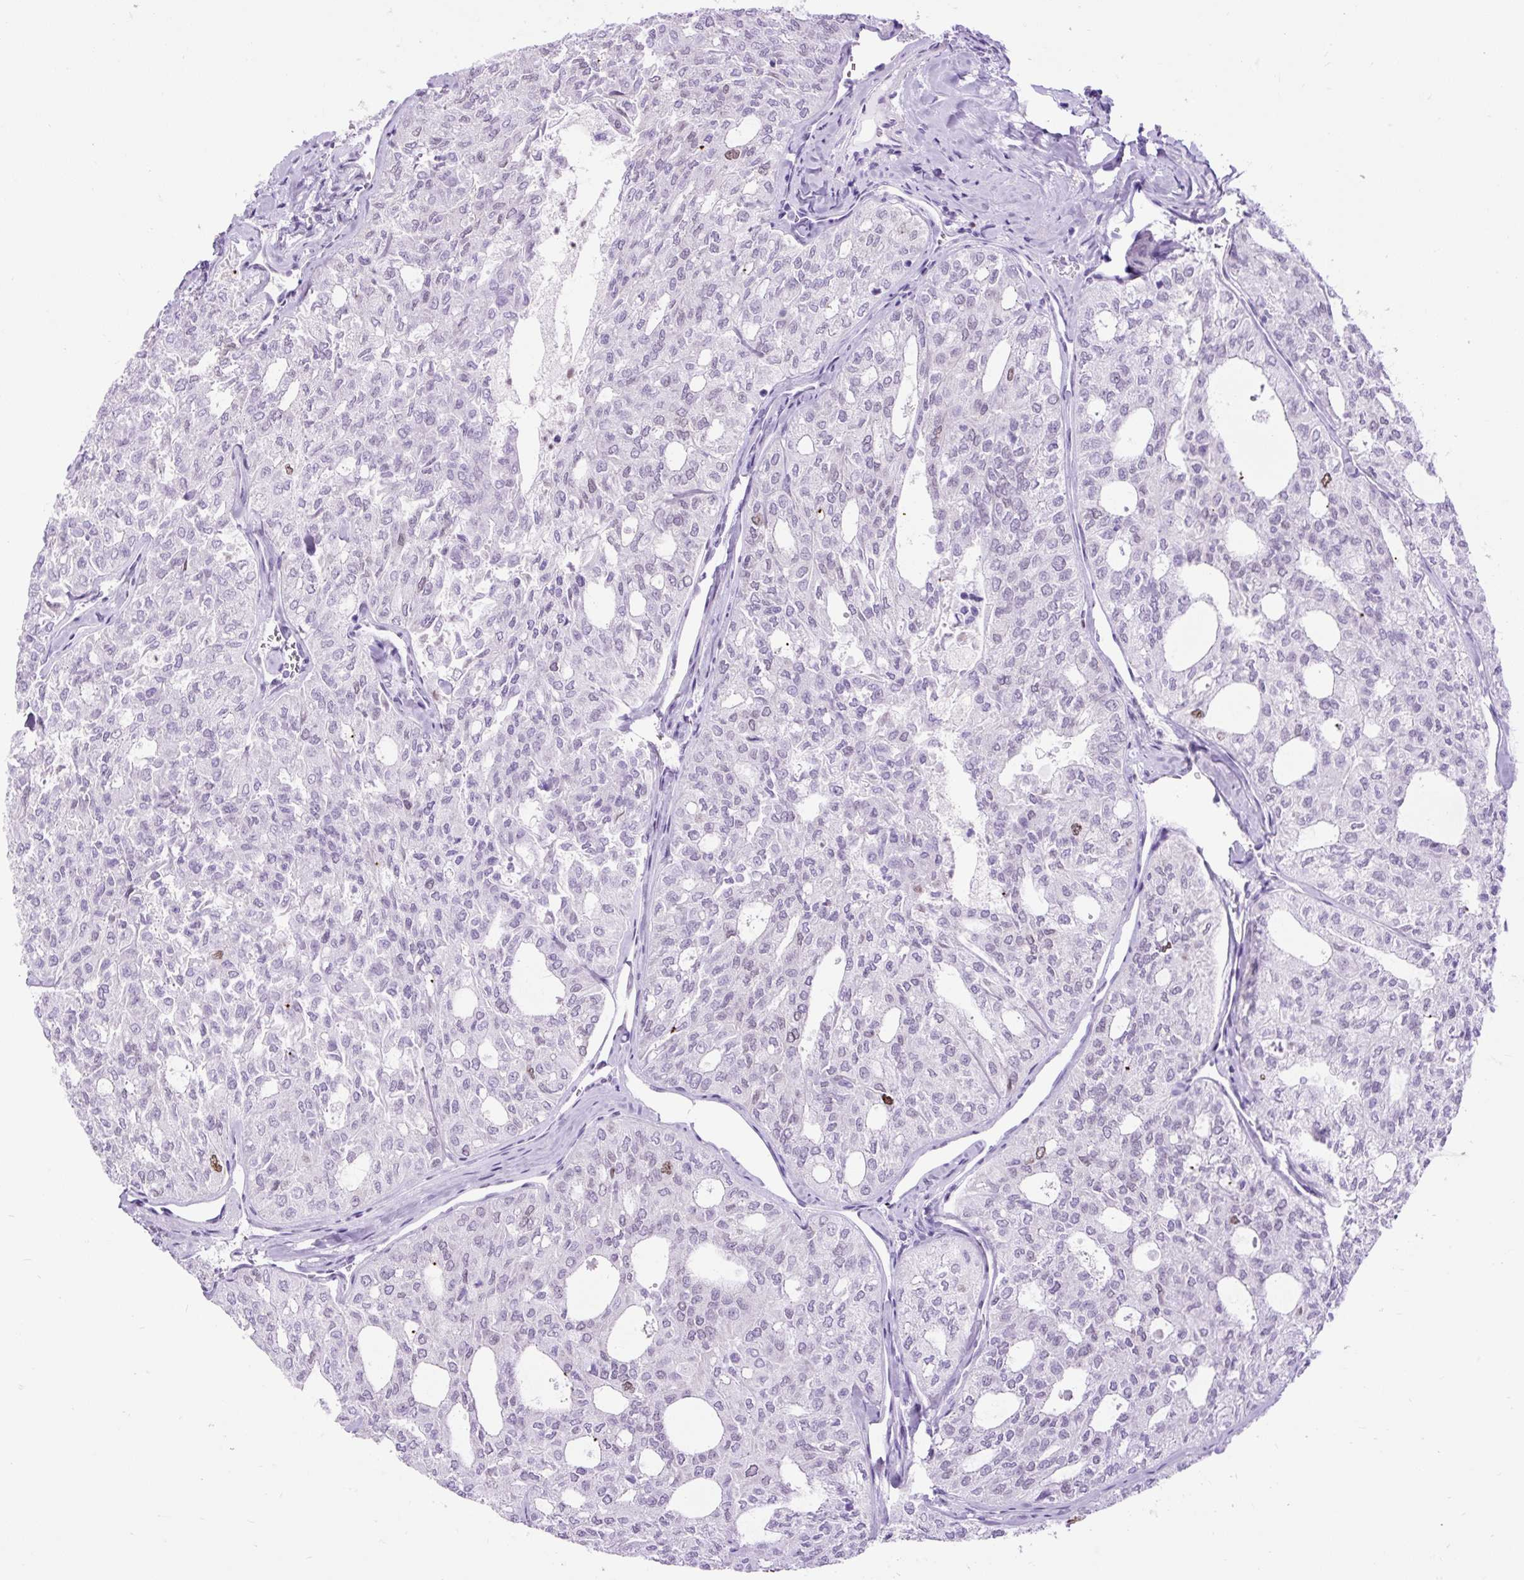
{"staining": {"intensity": "moderate", "quantity": "<25%", "location": "nuclear"}, "tissue": "thyroid cancer", "cell_type": "Tumor cells", "image_type": "cancer", "snomed": [{"axis": "morphology", "description": "Follicular adenoma carcinoma, NOS"}, {"axis": "topography", "description": "Thyroid gland"}], "caption": "Thyroid cancer stained with a protein marker demonstrates moderate staining in tumor cells.", "gene": "RACGAP1", "patient": {"sex": "male", "age": 75}}